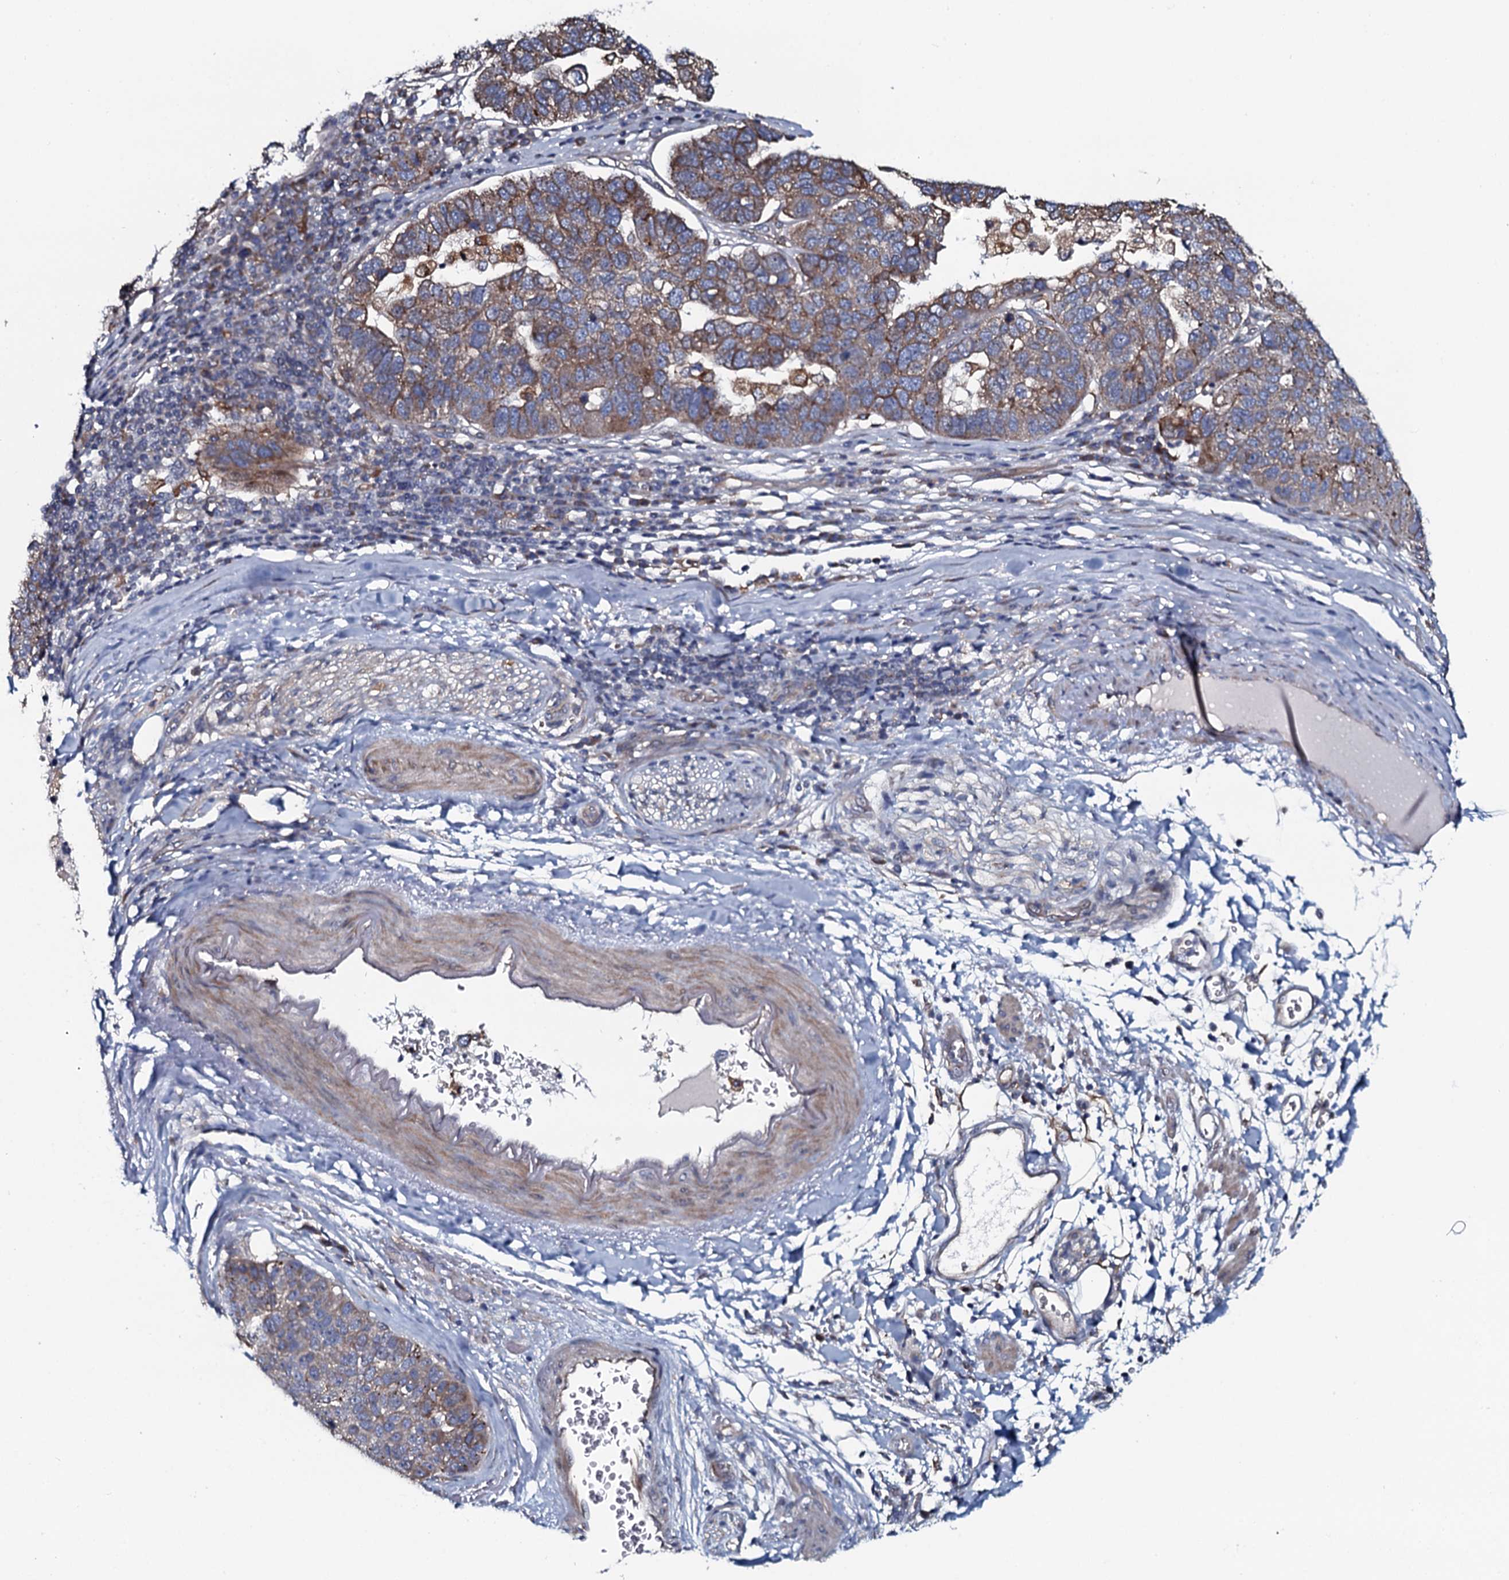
{"staining": {"intensity": "moderate", "quantity": ">75%", "location": "cytoplasmic/membranous"}, "tissue": "pancreatic cancer", "cell_type": "Tumor cells", "image_type": "cancer", "snomed": [{"axis": "morphology", "description": "Adenocarcinoma, NOS"}, {"axis": "topography", "description": "Pancreas"}], "caption": "Immunohistochemical staining of human pancreatic adenocarcinoma displays medium levels of moderate cytoplasmic/membranous protein expression in approximately >75% of tumor cells. (brown staining indicates protein expression, while blue staining denotes nuclei).", "gene": "TMEM151A", "patient": {"sex": "female", "age": 61}}